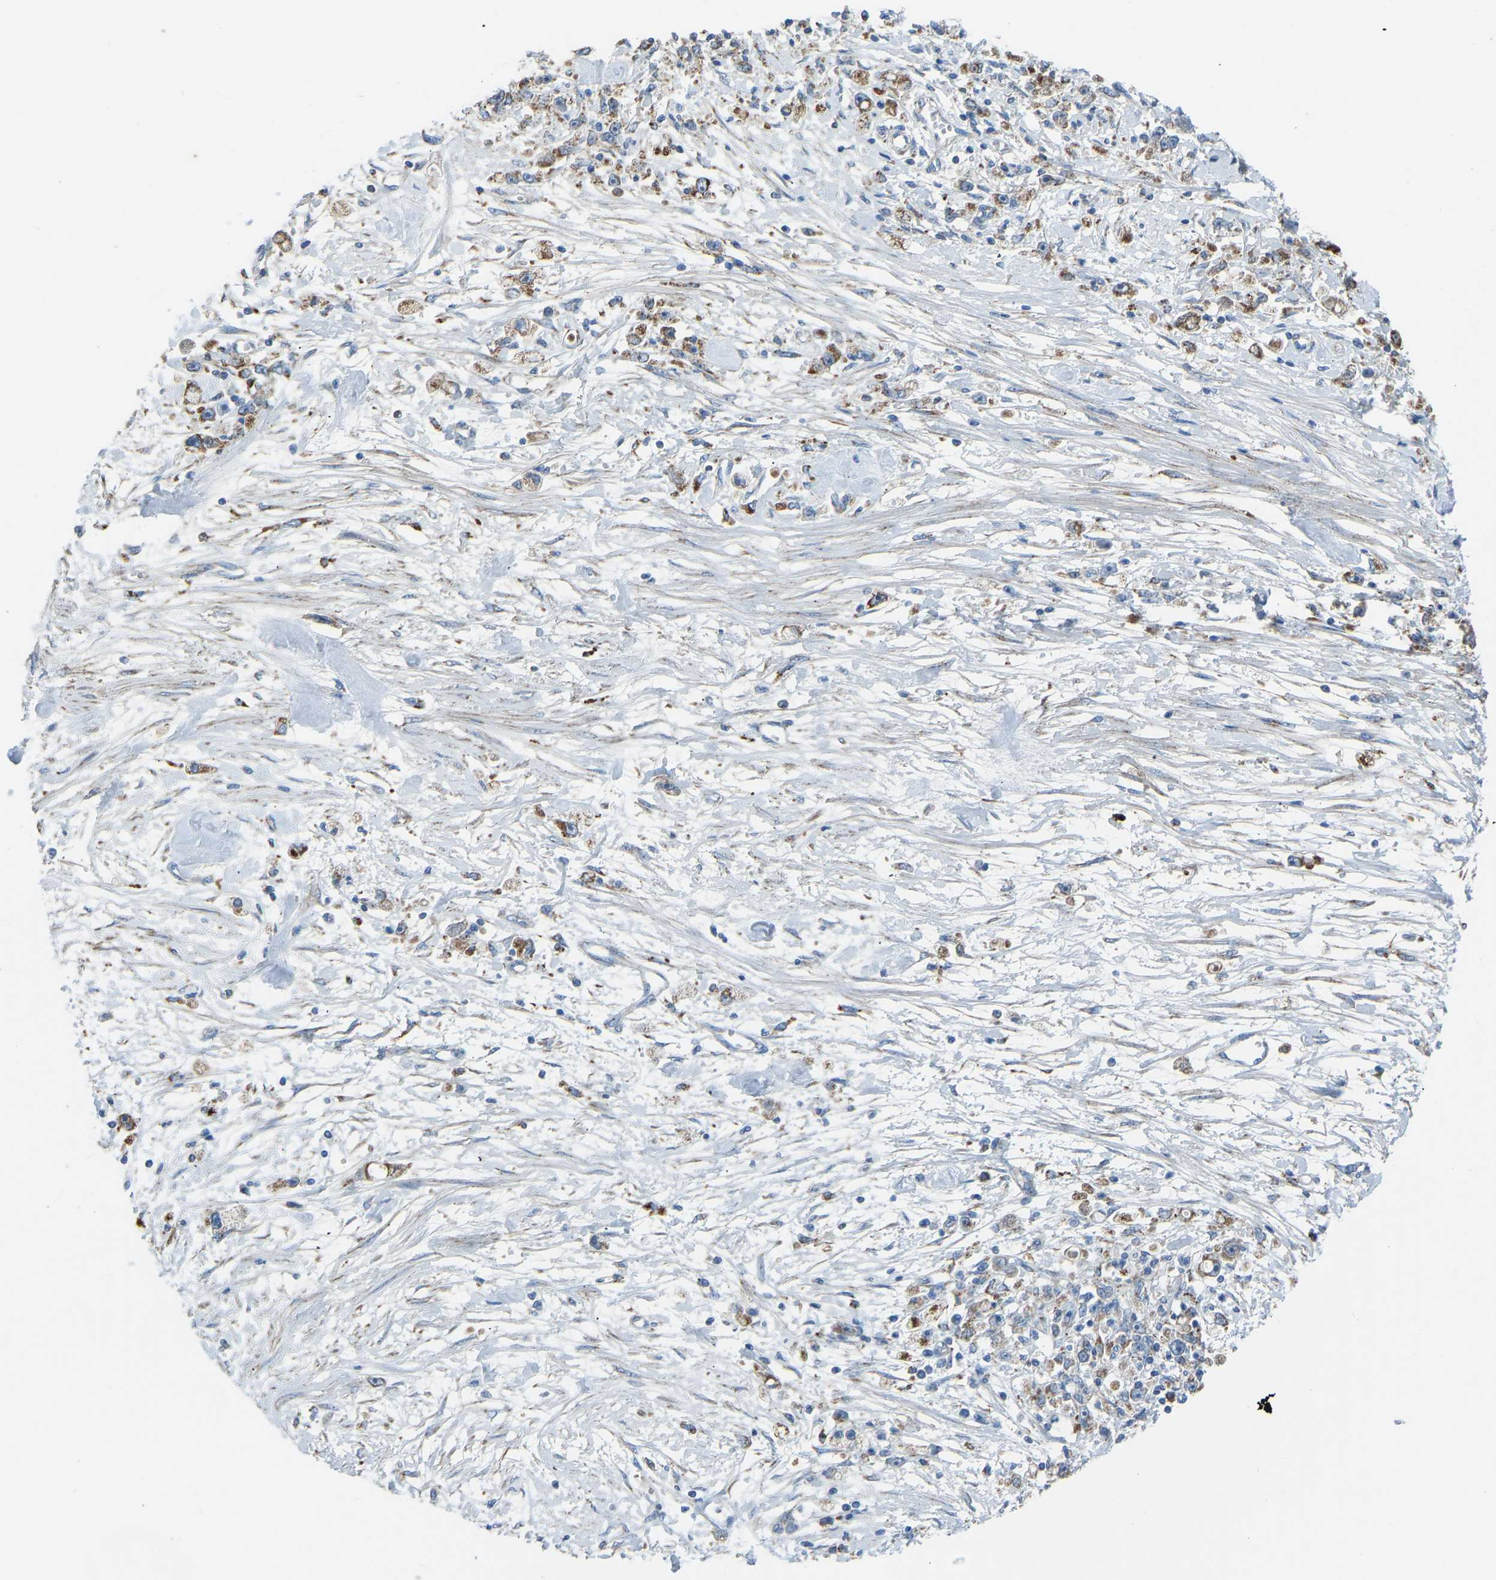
{"staining": {"intensity": "moderate", "quantity": ">75%", "location": "cytoplasmic/membranous"}, "tissue": "stomach cancer", "cell_type": "Tumor cells", "image_type": "cancer", "snomed": [{"axis": "morphology", "description": "Adenocarcinoma, NOS"}, {"axis": "topography", "description": "Stomach"}], "caption": "Human stomach adenocarcinoma stained for a protein (brown) reveals moderate cytoplasmic/membranous positive expression in approximately >75% of tumor cells.", "gene": "SMIM20", "patient": {"sex": "female", "age": 59}}